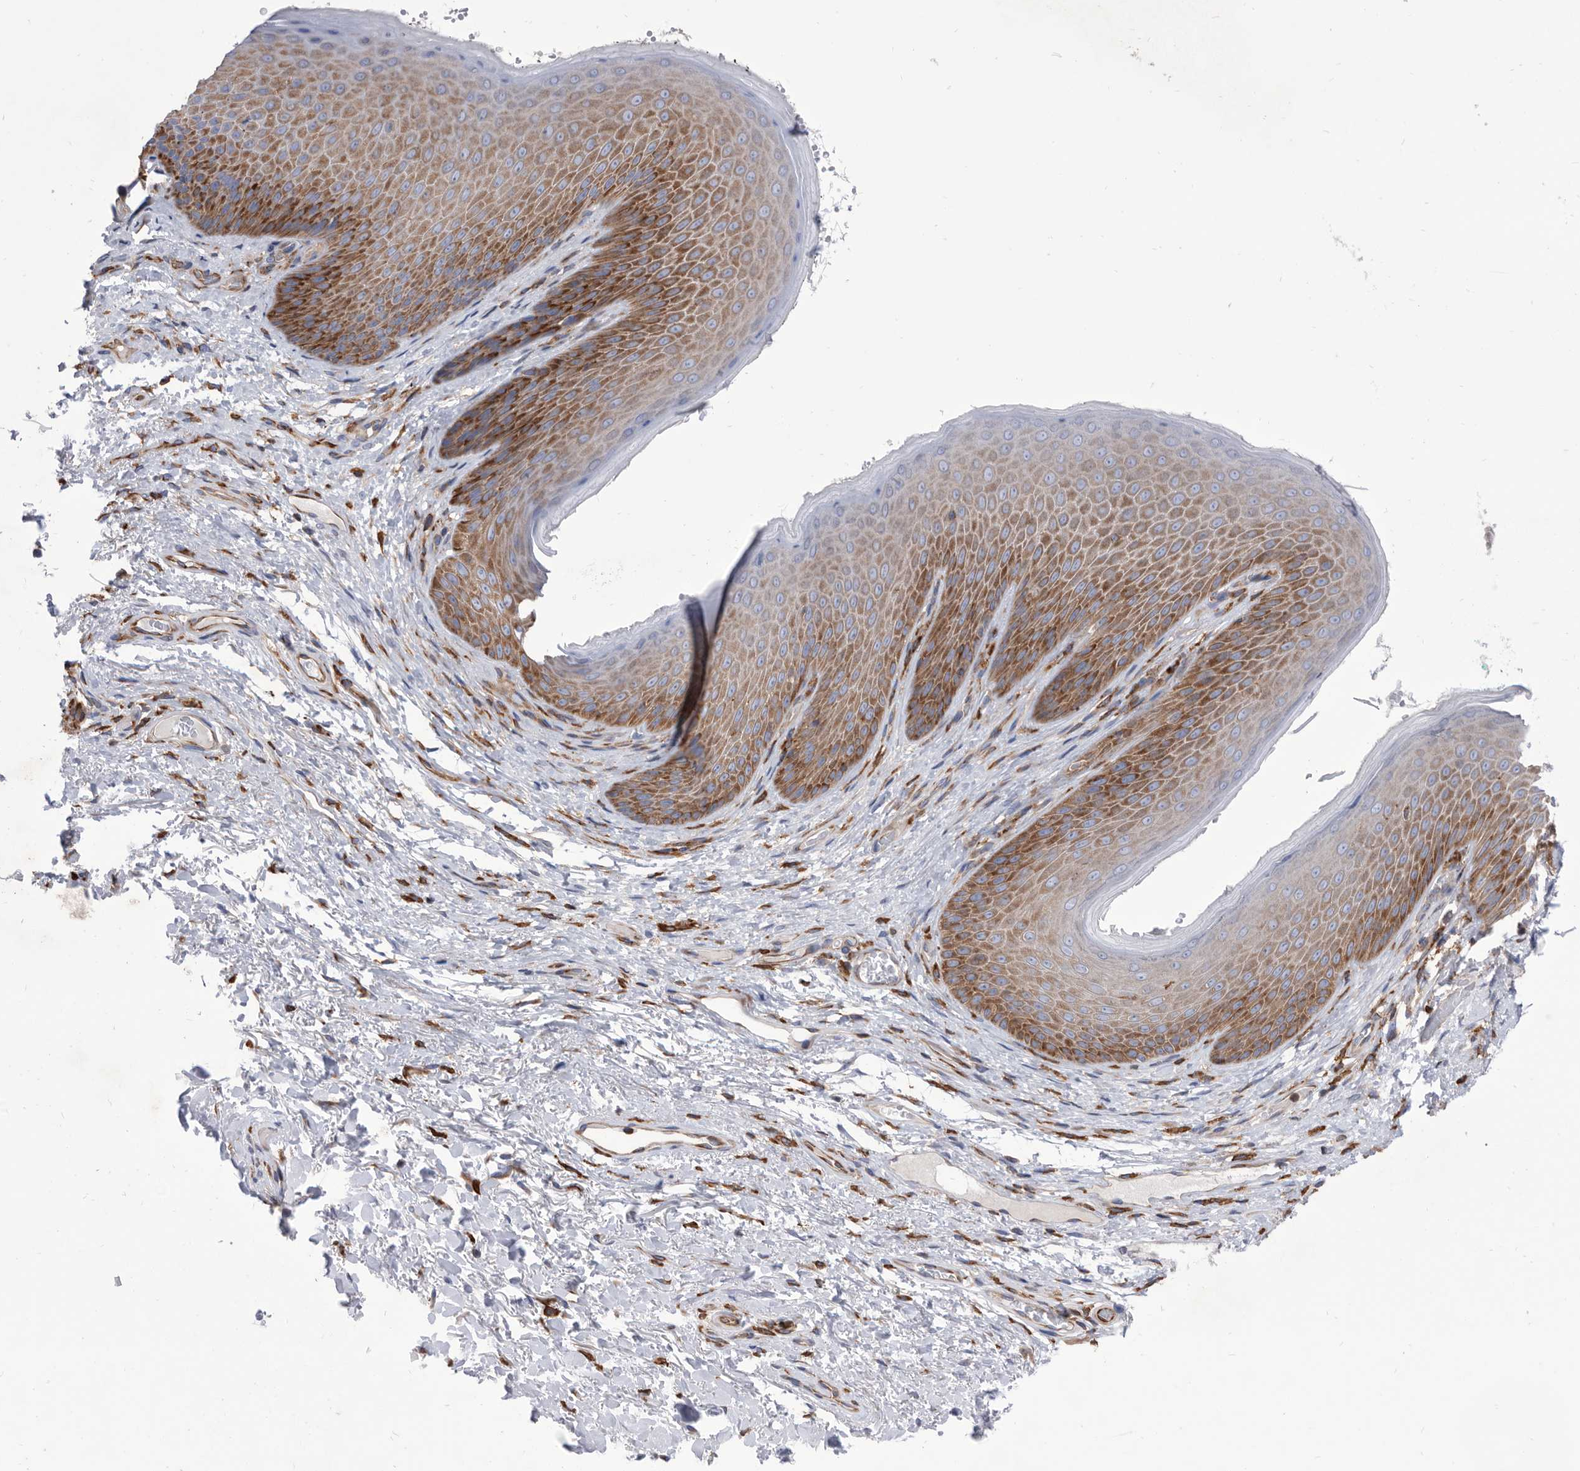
{"staining": {"intensity": "strong", "quantity": ">75%", "location": "cytoplasmic/membranous"}, "tissue": "skin", "cell_type": "Epidermal cells", "image_type": "normal", "snomed": [{"axis": "morphology", "description": "Normal tissue, NOS"}, {"axis": "topography", "description": "Anal"}], "caption": "A brown stain labels strong cytoplasmic/membranous positivity of a protein in epidermal cells of benign human skin.", "gene": "SMG7", "patient": {"sex": "male", "age": 74}}